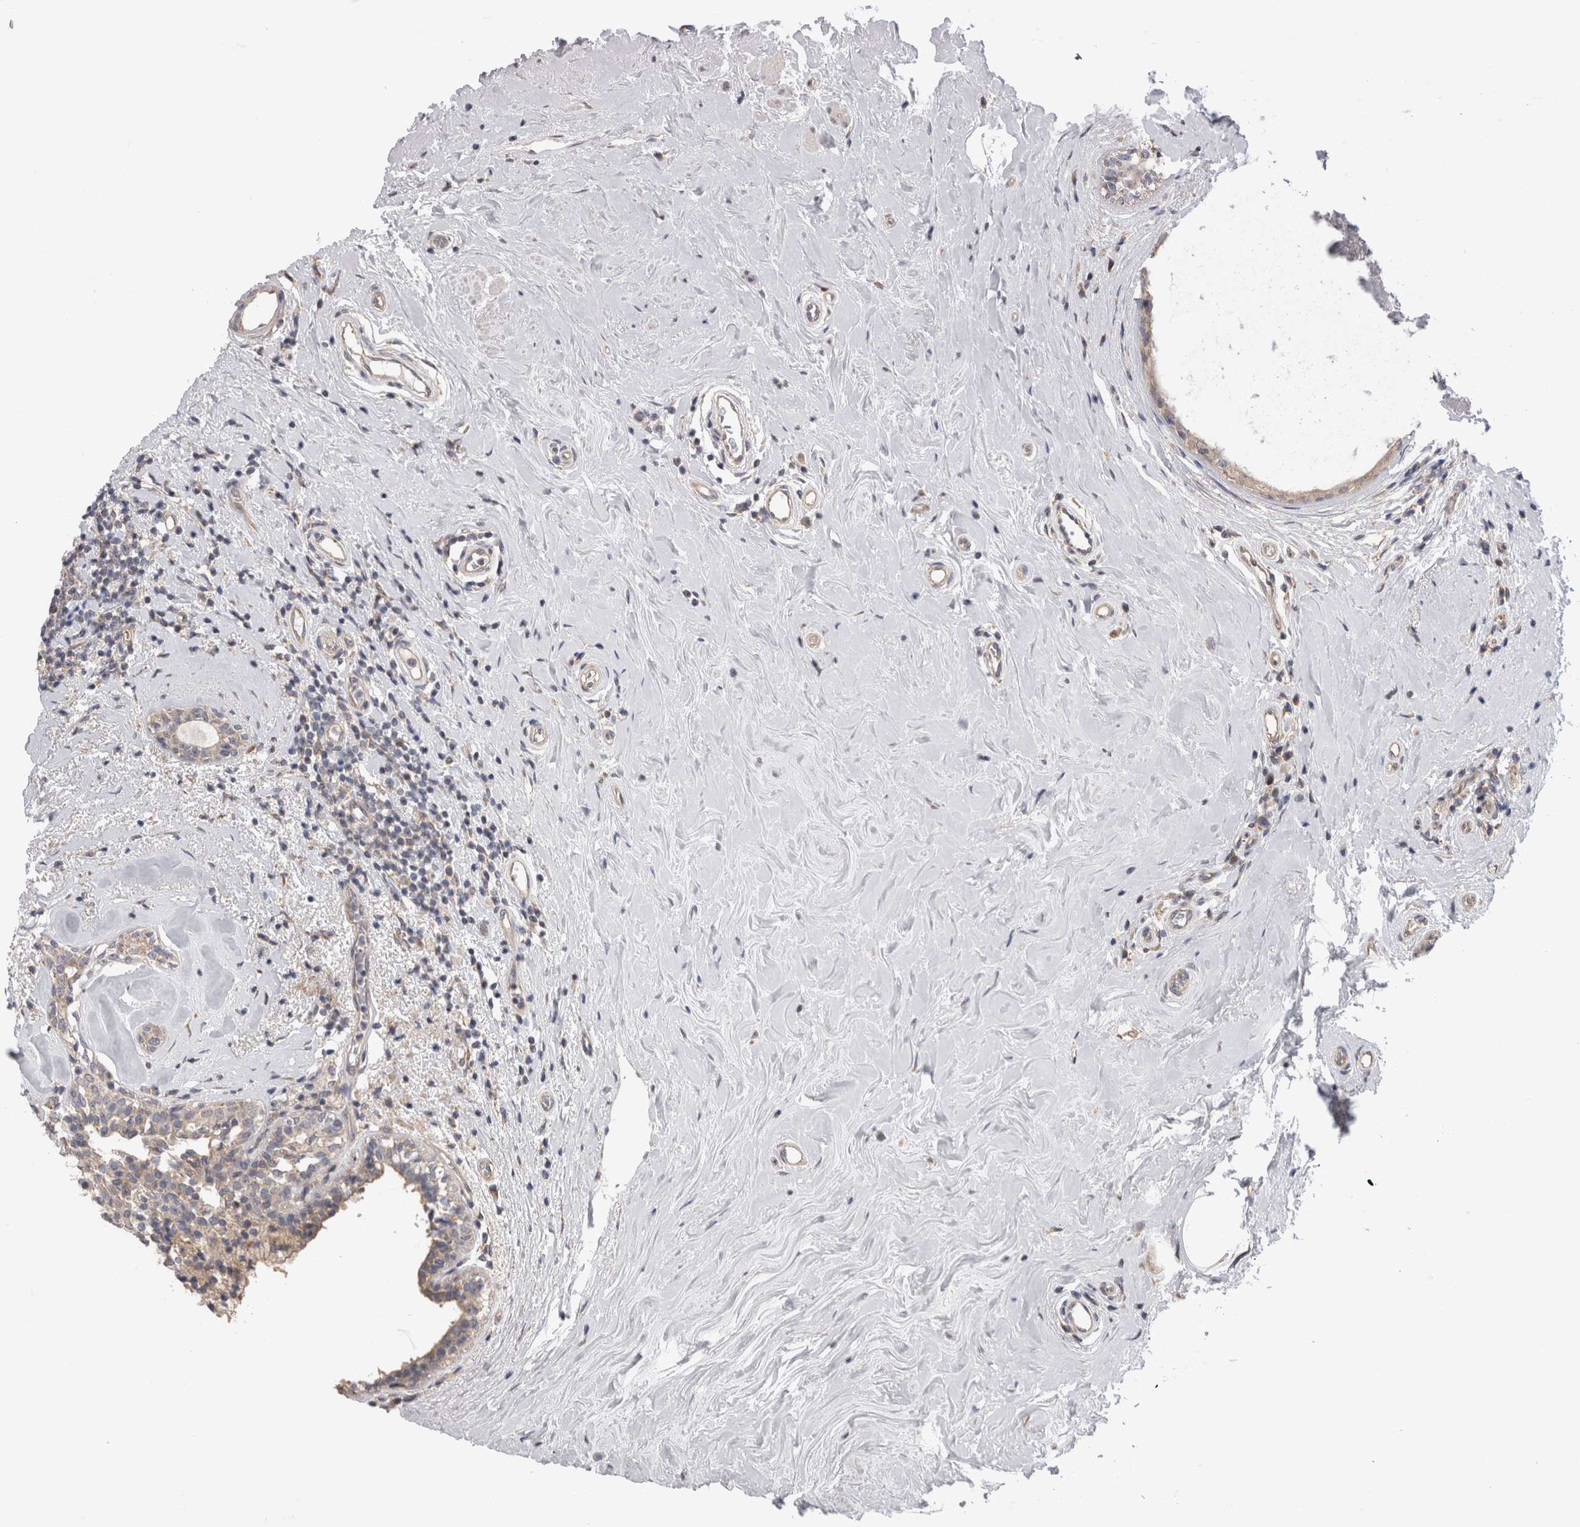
{"staining": {"intensity": "weak", "quantity": "<25%", "location": "cytoplasmic/membranous"}, "tissue": "breast cancer", "cell_type": "Tumor cells", "image_type": "cancer", "snomed": [{"axis": "morphology", "description": "Duct carcinoma"}, {"axis": "topography", "description": "Breast"}], "caption": "Breast cancer (invasive ductal carcinoma) stained for a protein using IHC shows no expression tumor cells.", "gene": "ARHGAP29", "patient": {"sex": "female", "age": 55}}